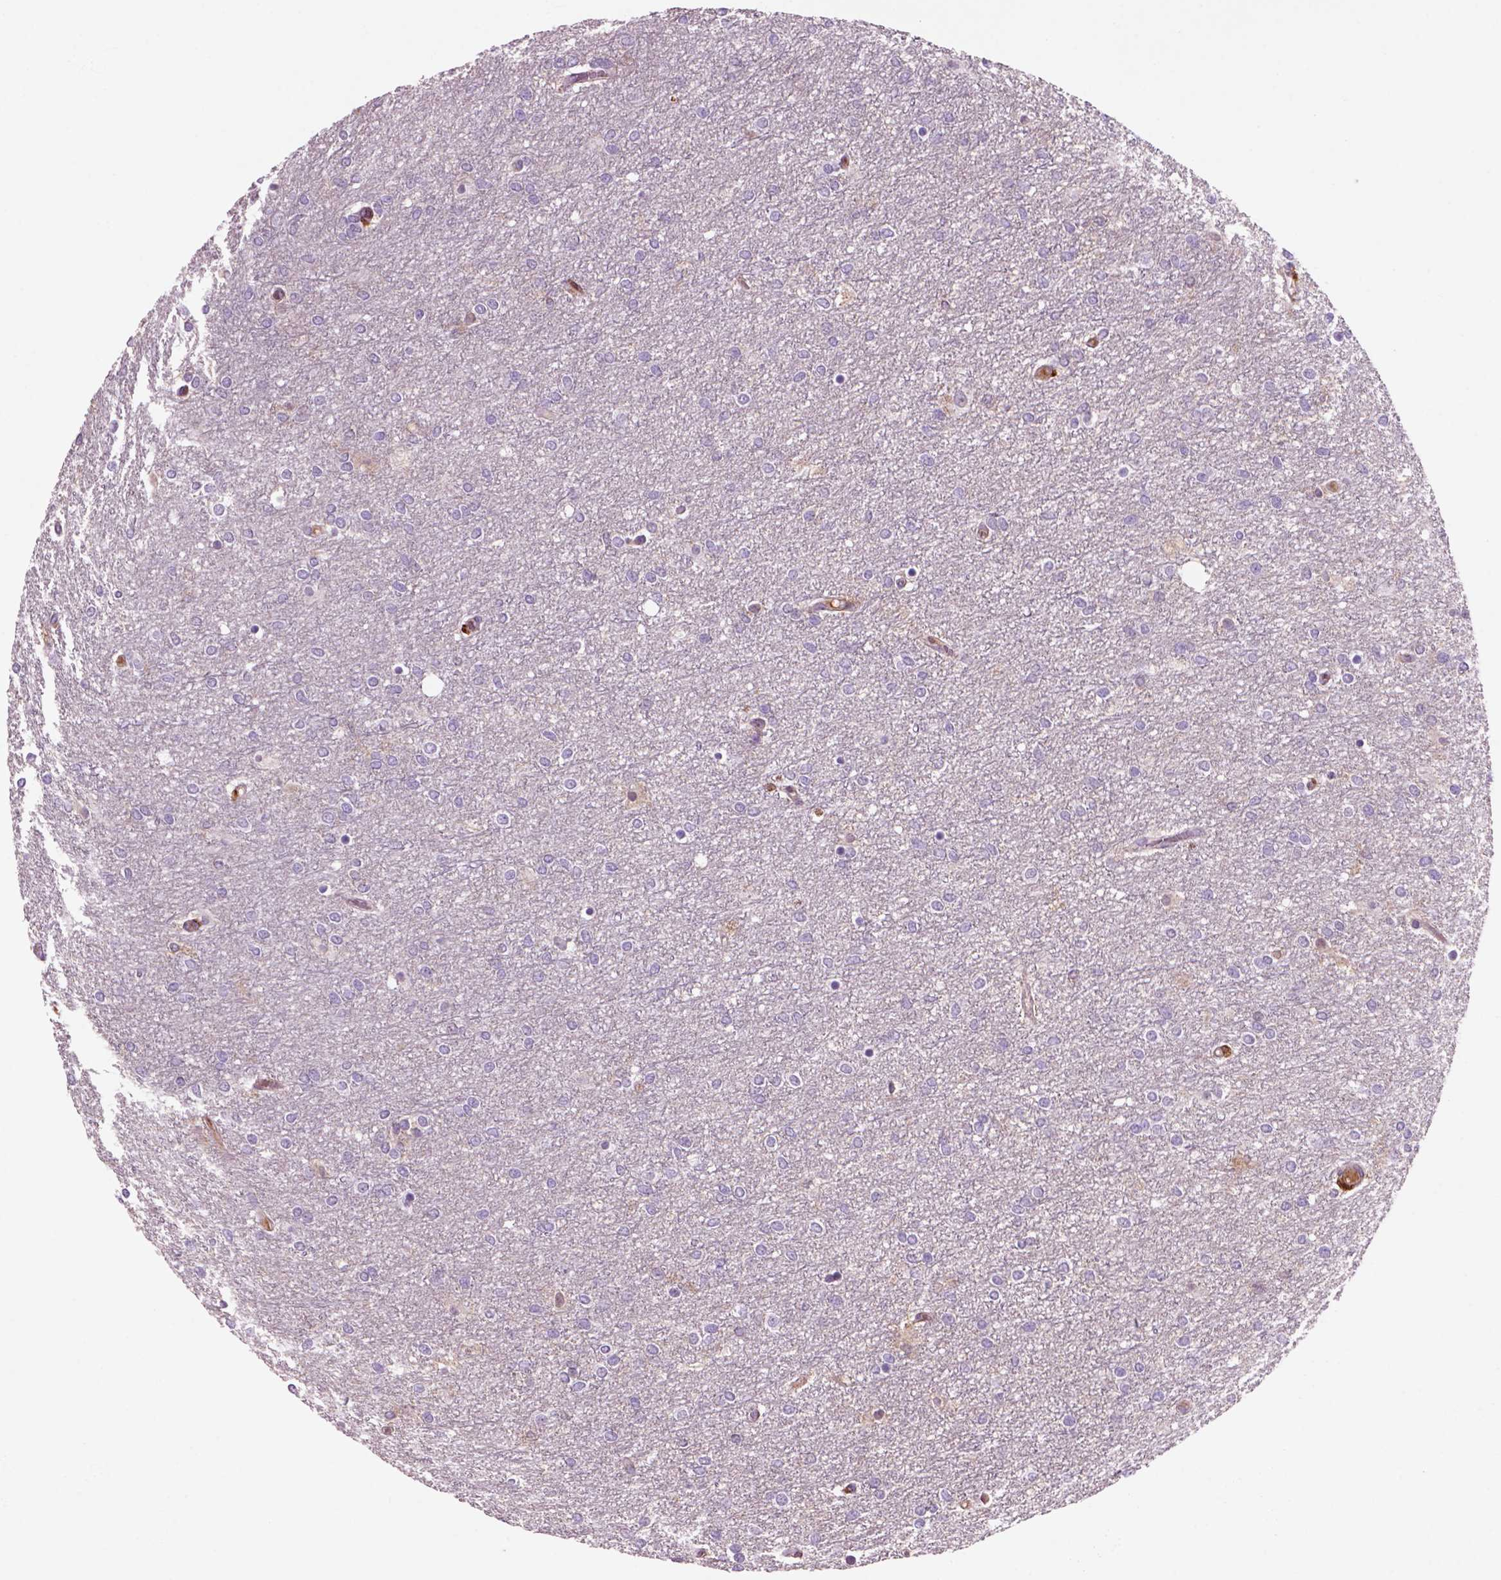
{"staining": {"intensity": "negative", "quantity": "none", "location": "none"}, "tissue": "glioma", "cell_type": "Tumor cells", "image_type": "cancer", "snomed": [{"axis": "morphology", "description": "Glioma, malignant, High grade"}, {"axis": "topography", "description": "Brain"}], "caption": "IHC photomicrograph of neoplastic tissue: human glioma stained with DAB demonstrates no significant protein expression in tumor cells.", "gene": "CD14", "patient": {"sex": "female", "age": 61}}